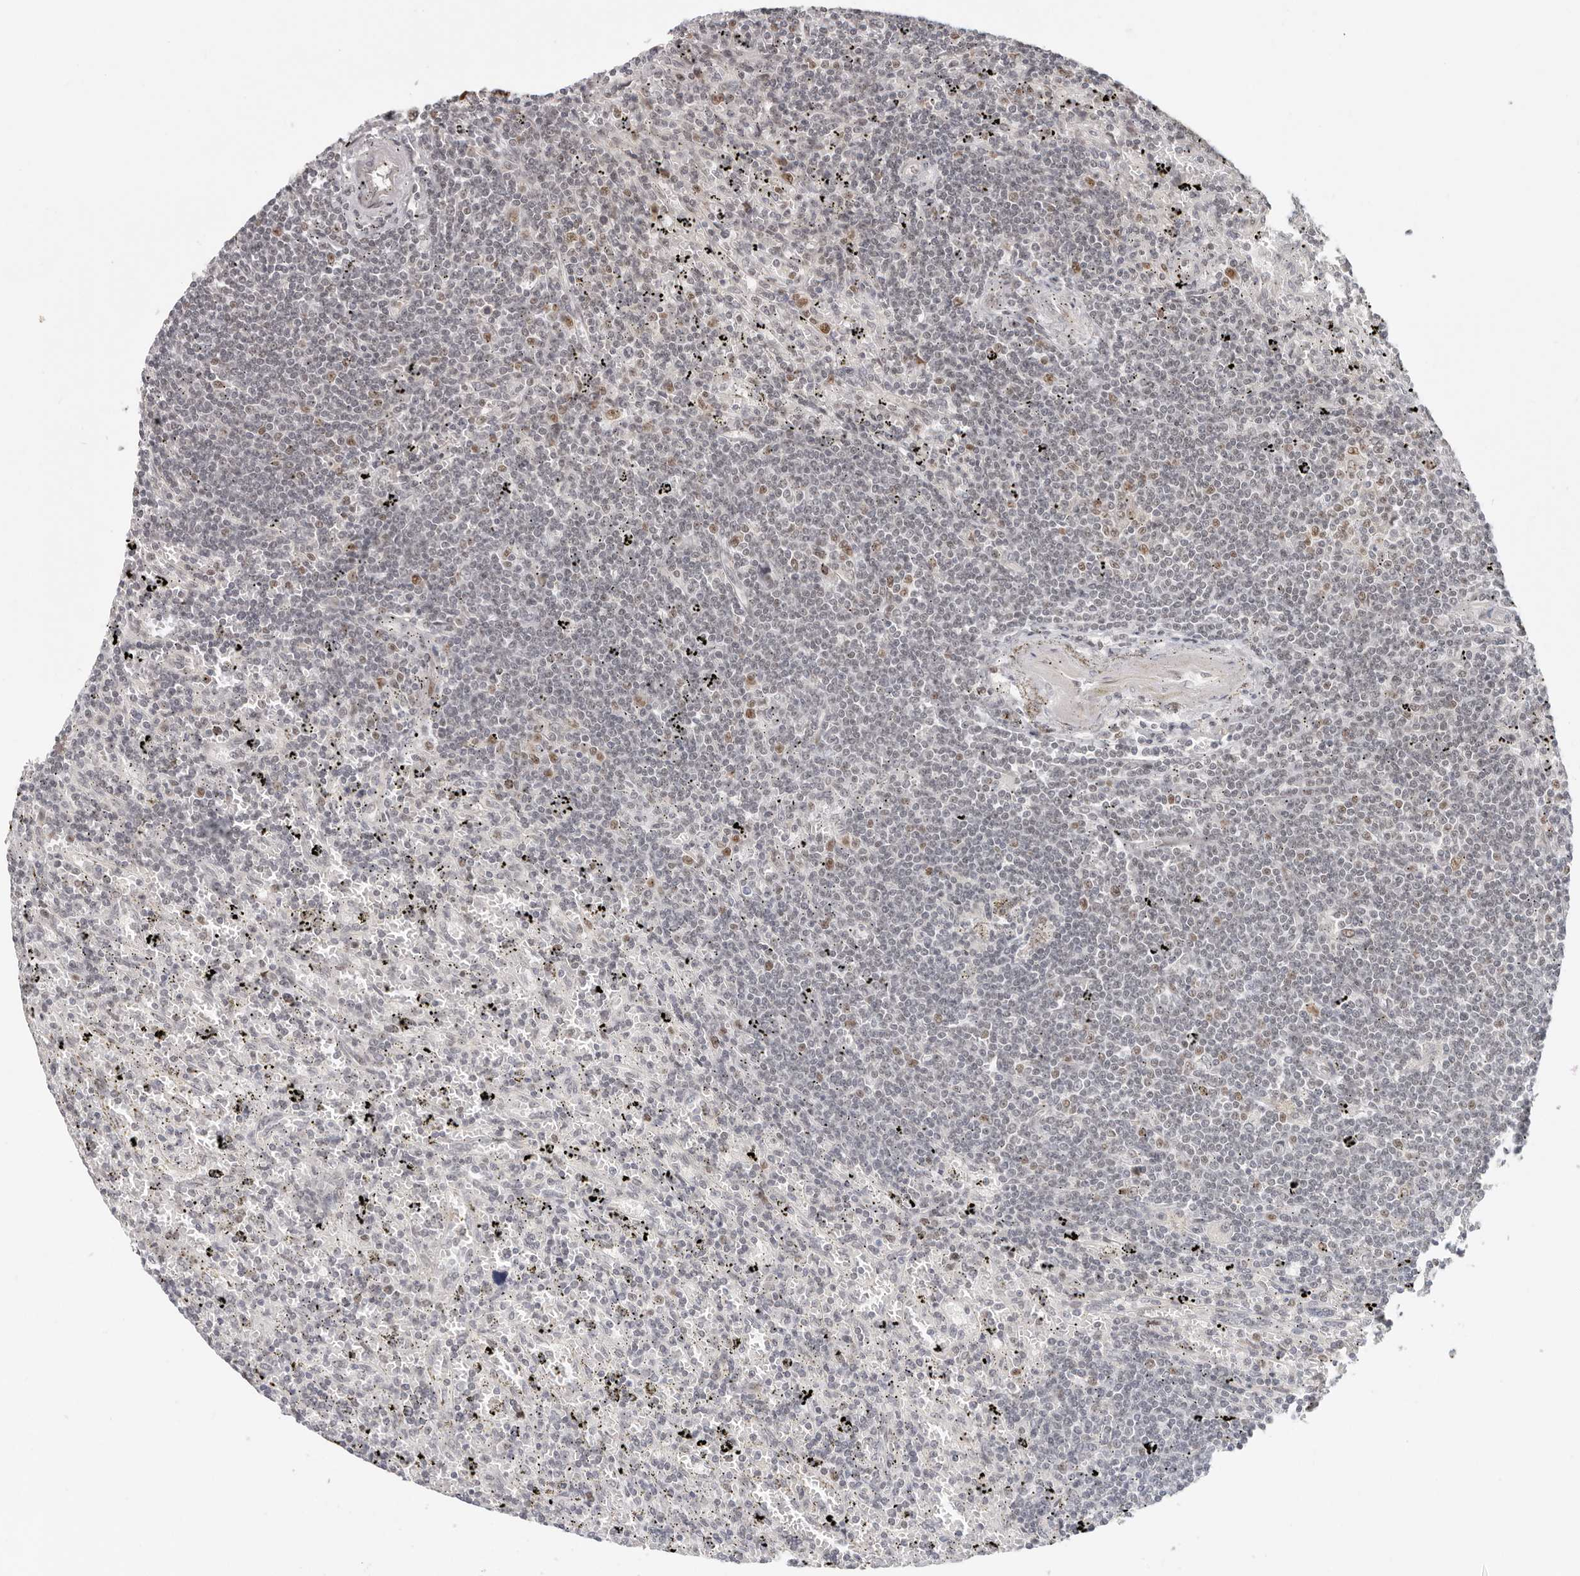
{"staining": {"intensity": "negative", "quantity": "none", "location": "none"}, "tissue": "lymphoma", "cell_type": "Tumor cells", "image_type": "cancer", "snomed": [{"axis": "morphology", "description": "Malignant lymphoma, non-Hodgkin's type, Low grade"}, {"axis": "topography", "description": "Spleen"}], "caption": "This is a micrograph of immunohistochemistry (IHC) staining of malignant lymphoma, non-Hodgkin's type (low-grade), which shows no staining in tumor cells.", "gene": "RFC2", "patient": {"sex": "male", "age": 76}}